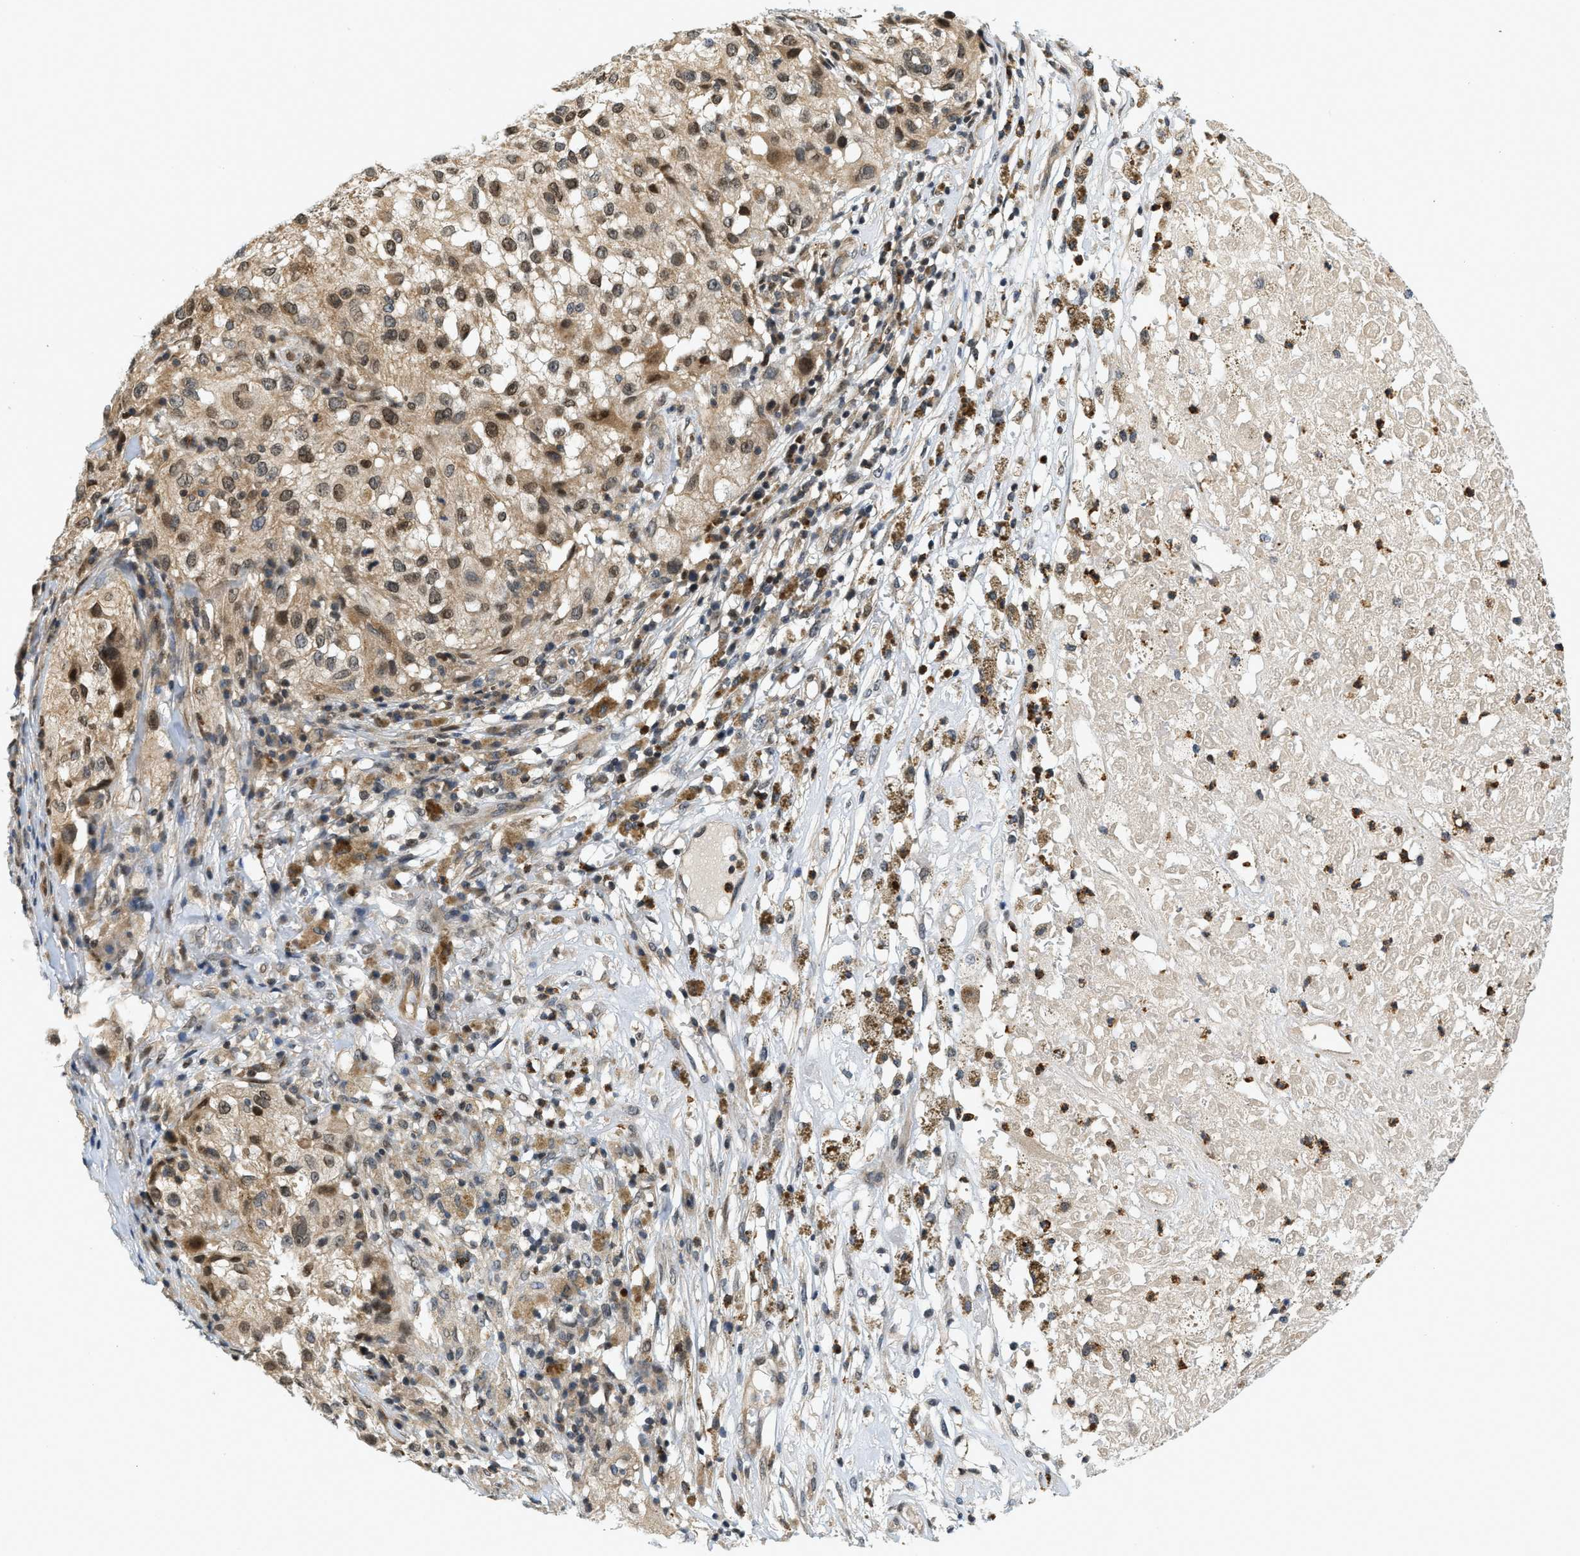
{"staining": {"intensity": "moderate", "quantity": ">75%", "location": "cytoplasmic/membranous,nuclear"}, "tissue": "melanoma", "cell_type": "Tumor cells", "image_type": "cancer", "snomed": [{"axis": "morphology", "description": "Necrosis, NOS"}, {"axis": "morphology", "description": "Malignant melanoma, NOS"}, {"axis": "topography", "description": "Skin"}], "caption": "Malignant melanoma tissue exhibits moderate cytoplasmic/membranous and nuclear staining in approximately >75% of tumor cells, visualized by immunohistochemistry.", "gene": "KMT2A", "patient": {"sex": "female", "age": 87}}